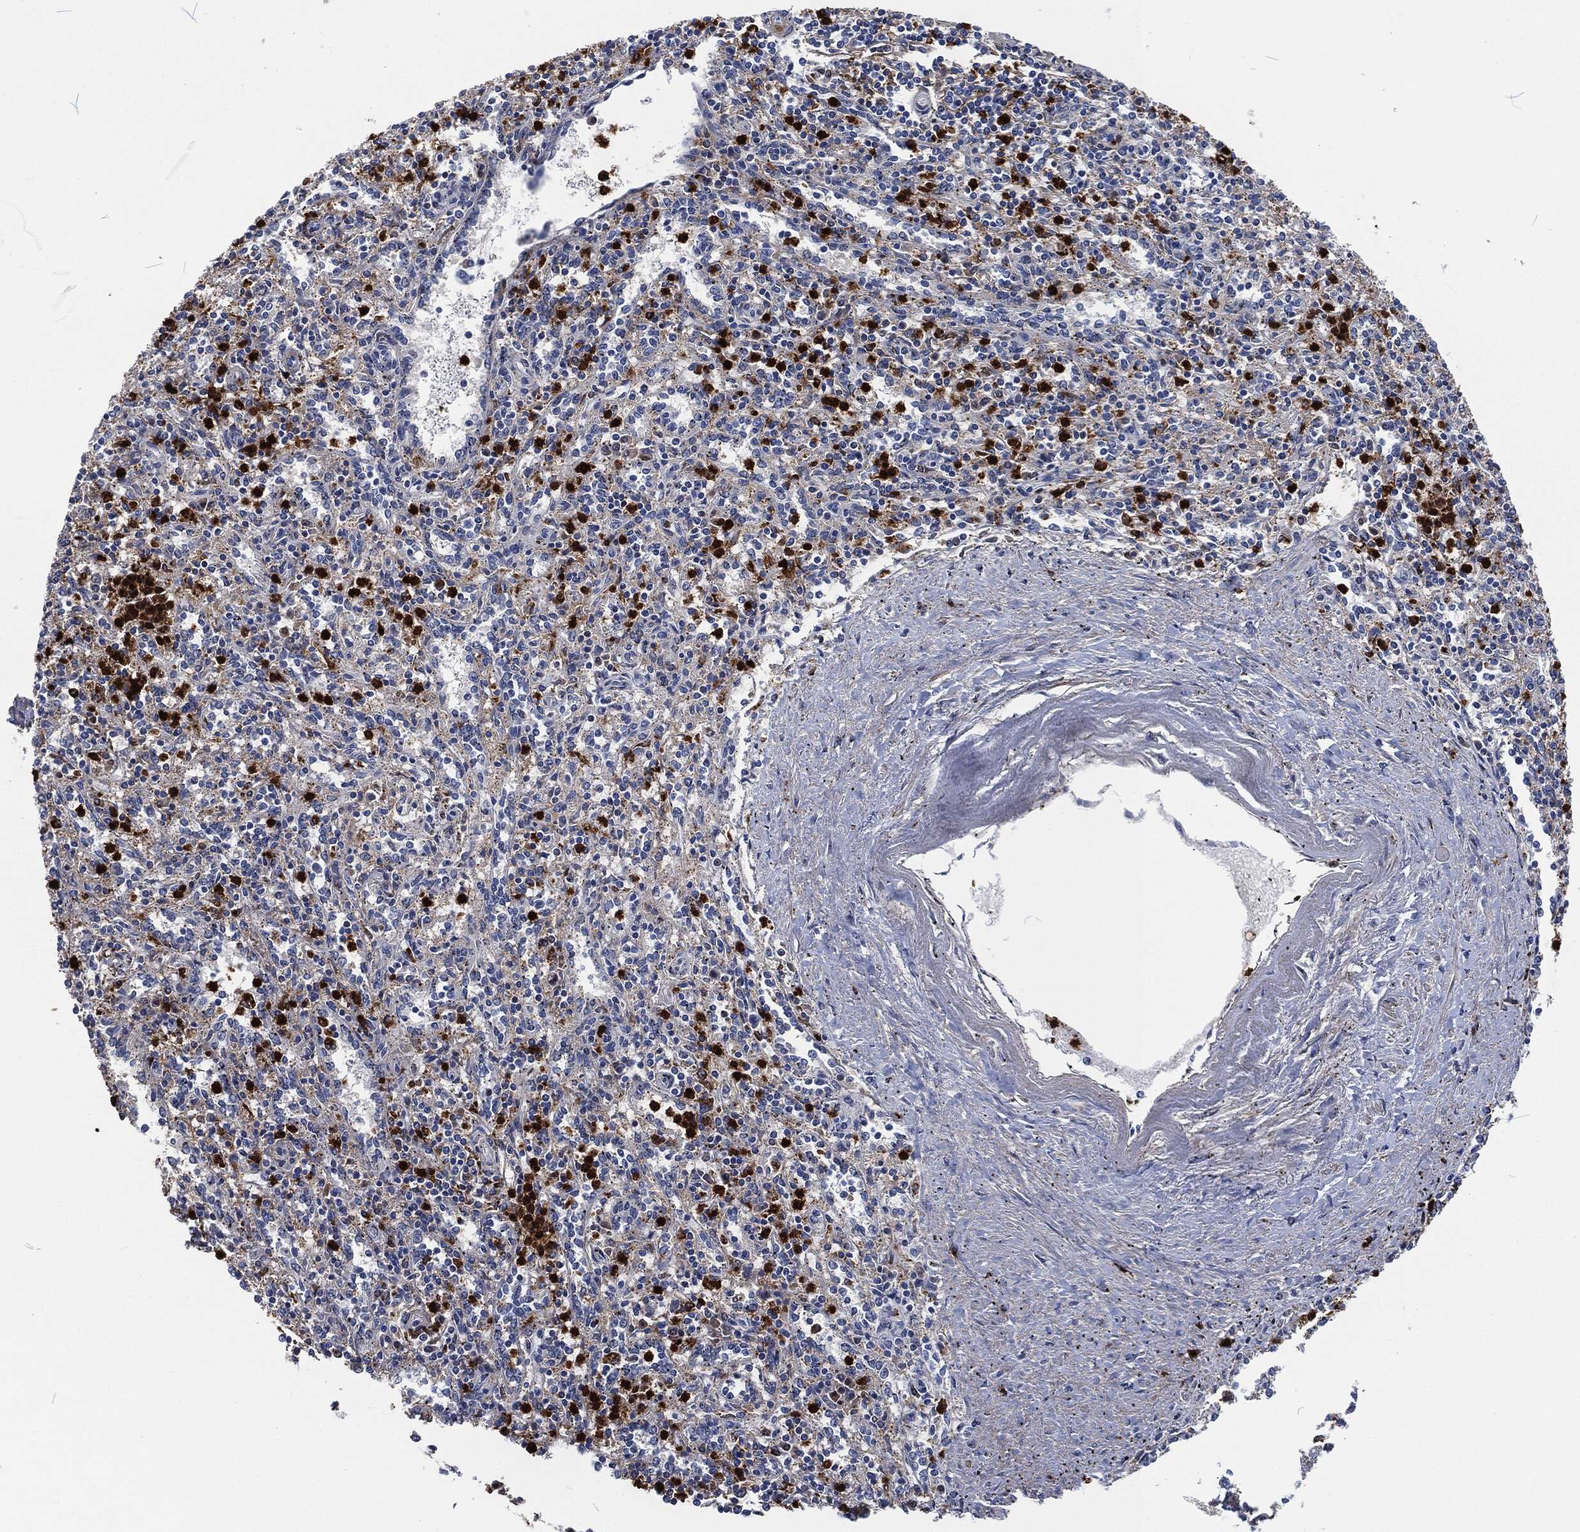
{"staining": {"intensity": "strong", "quantity": "25%-75%", "location": "cytoplasmic/membranous"}, "tissue": "spleen", "cell_type": "Cells in red pulp", "image_type": "normal", "snomed": [{"axis": "morphology", "description": "Normal tissue, NOS"}, {"axis": "topography", "description": "Spleen"}], "caption": "Protein expression by IHC shows strong cytoplasmic/membranous staining in approximately 25%-75% of cells in red pulp in normal spleen.", "gene": "MPO", "patient": {"sex": "male", "age": 69}}